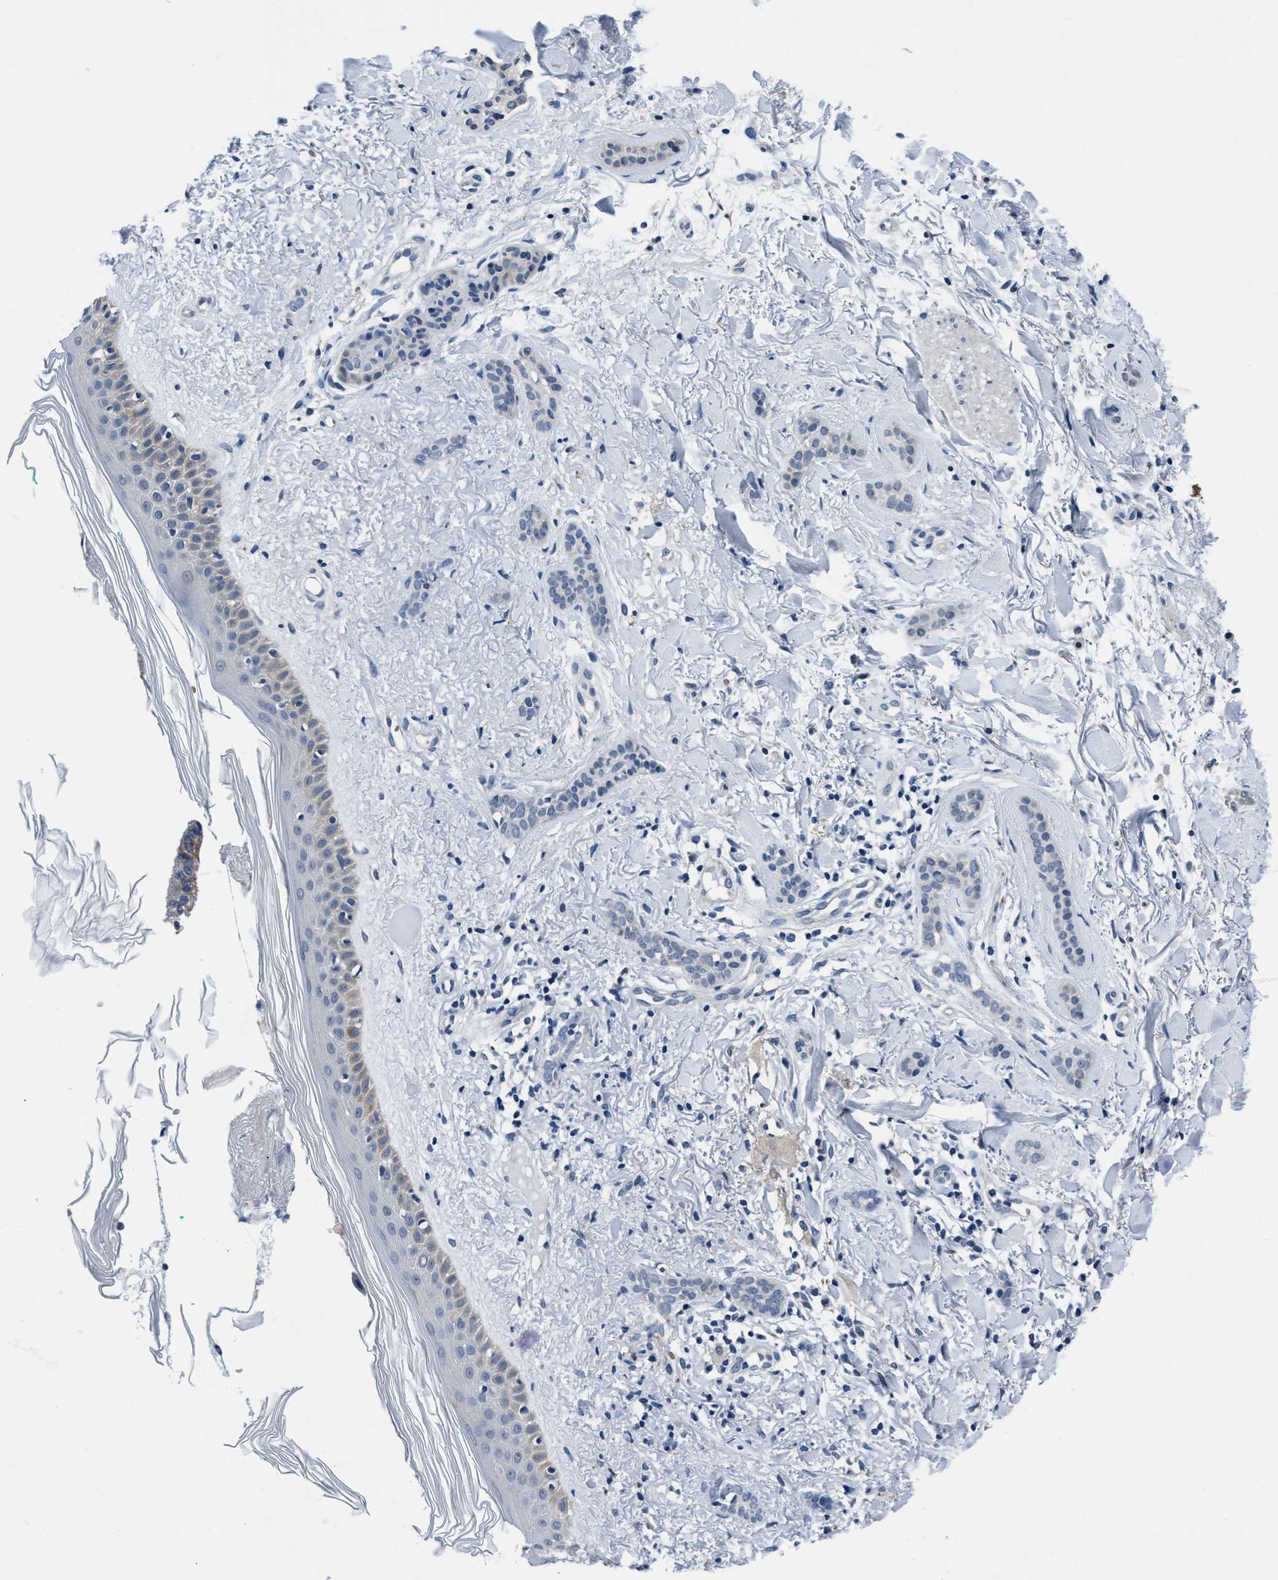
{"staining": {"intensity": "negative", "quantity": "none", "location": "none"}, "tissue": "skin cancer", "cell_type": "Tumor cells", "image_type": "cancer", "snomed": [{"axis": "morphology", "description": "Basal cell carcinoma"}, {"axis": "morphology", "description": "Adnexal tumor, benign"}, {"axis": "topography", "description": "Skin"}], "caption": "Immunohistochemistry (IHC) photomicrograph of neoplastic tissue: skin cancer stained with DAB (3,3'-diaminobenzidine) demonstrates no significant protein positivity in tumor cells. The staining was performed using DAB (3,3'-diaminobenzidine) to visualize the protein expression in brown, while the nuclei were stained in blue with hematoxylin (Magnification: 20x).", "gene": "TMEM94", "patient": {"sex": "female", "age": 42}}